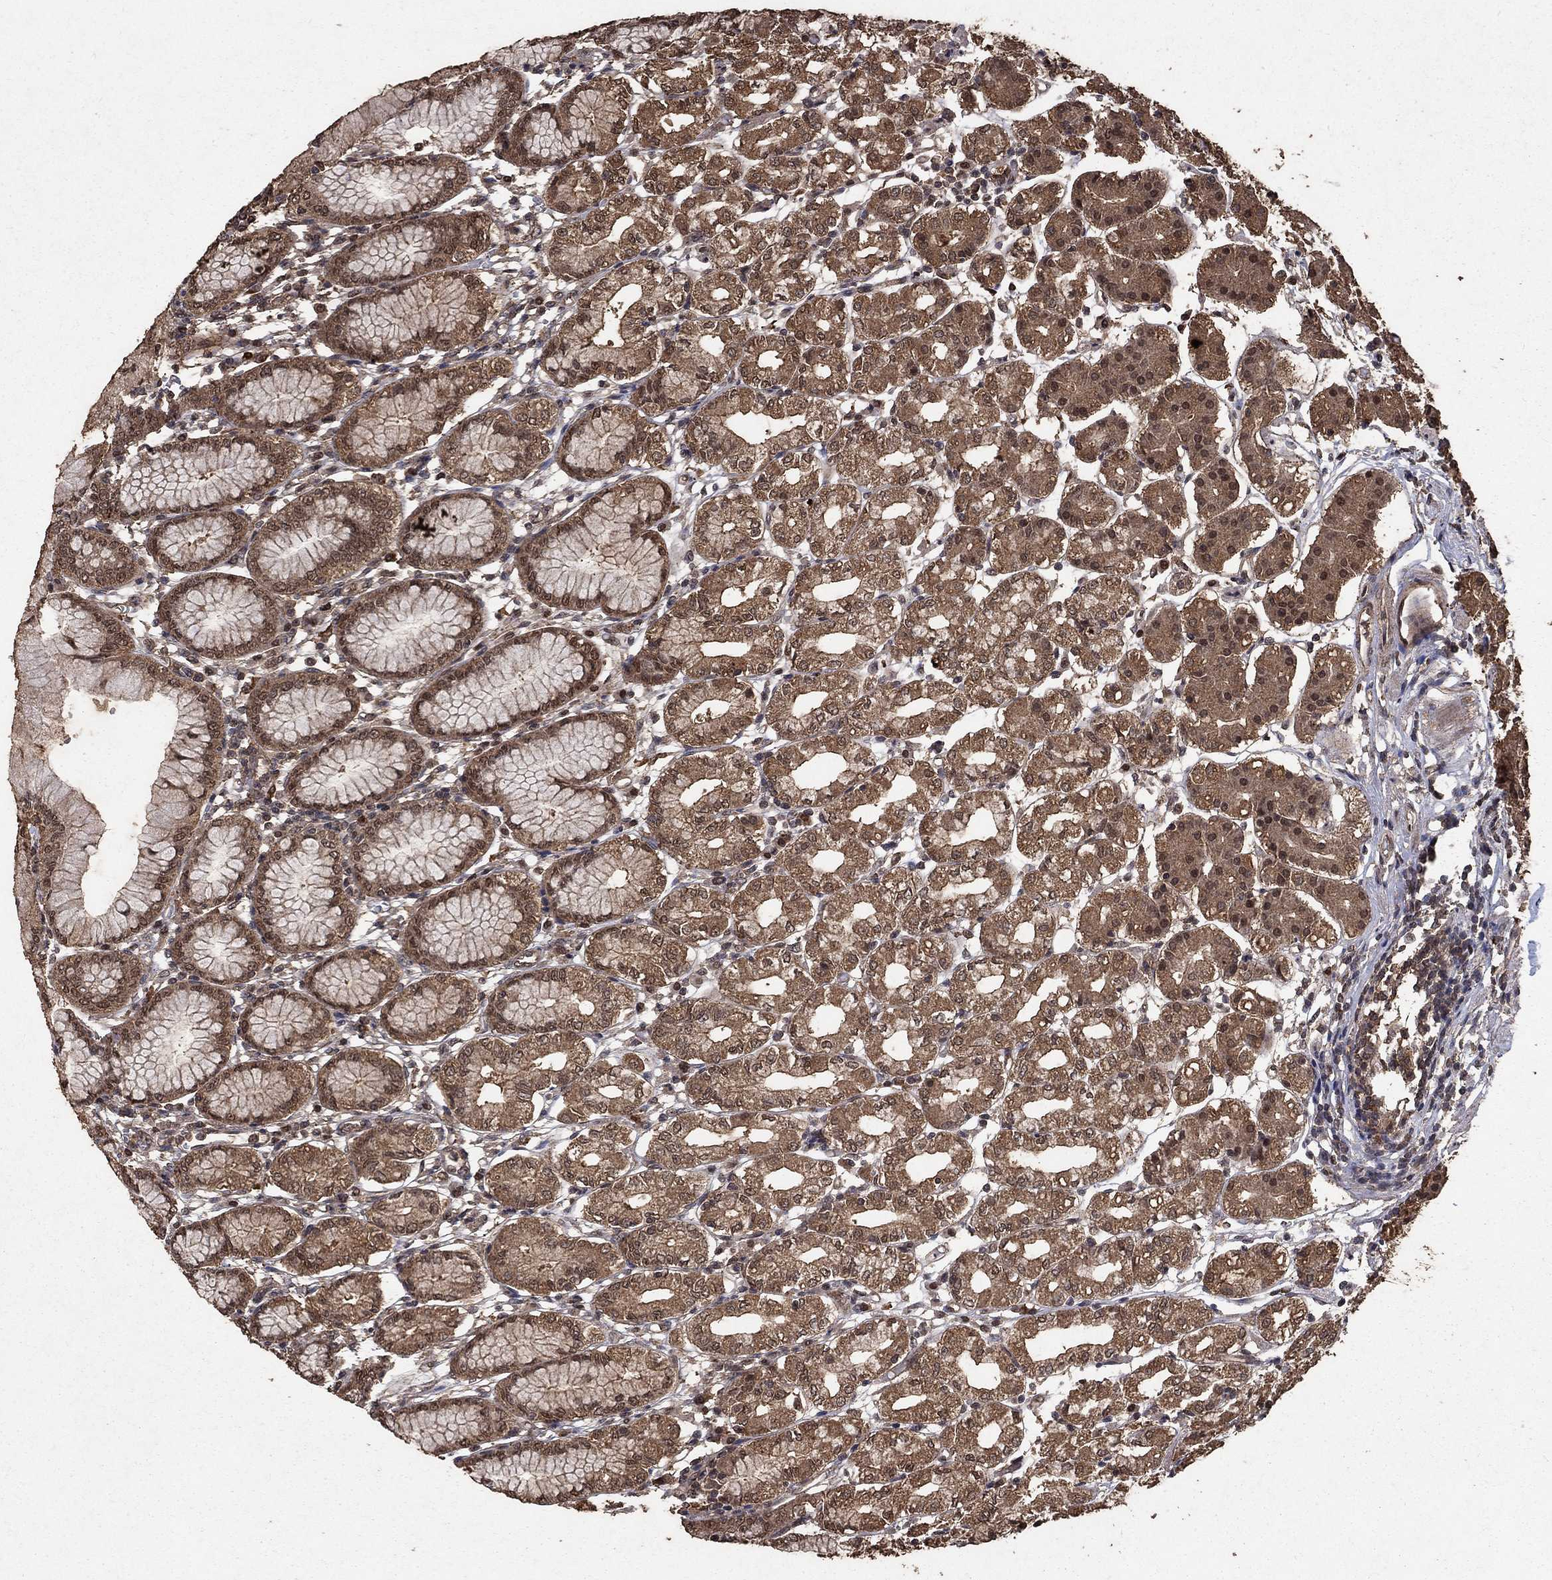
{"staining": {"intensity": "moderate", "quantity": ">75%", "location": "cytoplasmic/membranous,nuclear"}, "tissue": "stomach", "cell_type": "Glandular cells", "image_type": "normal", "snomed": [{"axis": "morphology", "description": "Normal tissue, NOS"}, {"axis": "topography", "description": "Skeletal muscle"}, {"axis": "topography", "description": "Stomach"}], "caption": "A medium amount of moderate cytoplasmic/membranous,nuclear positivity is present in about >75% of glandular cells in unremarkable stomach. Using DAB (brown) and hematoxylin (blue) stains, captured at high magnification using brightfield microscopy.", "gene": "PRDM1", "patient": {"sex": "female", "age": 57}}